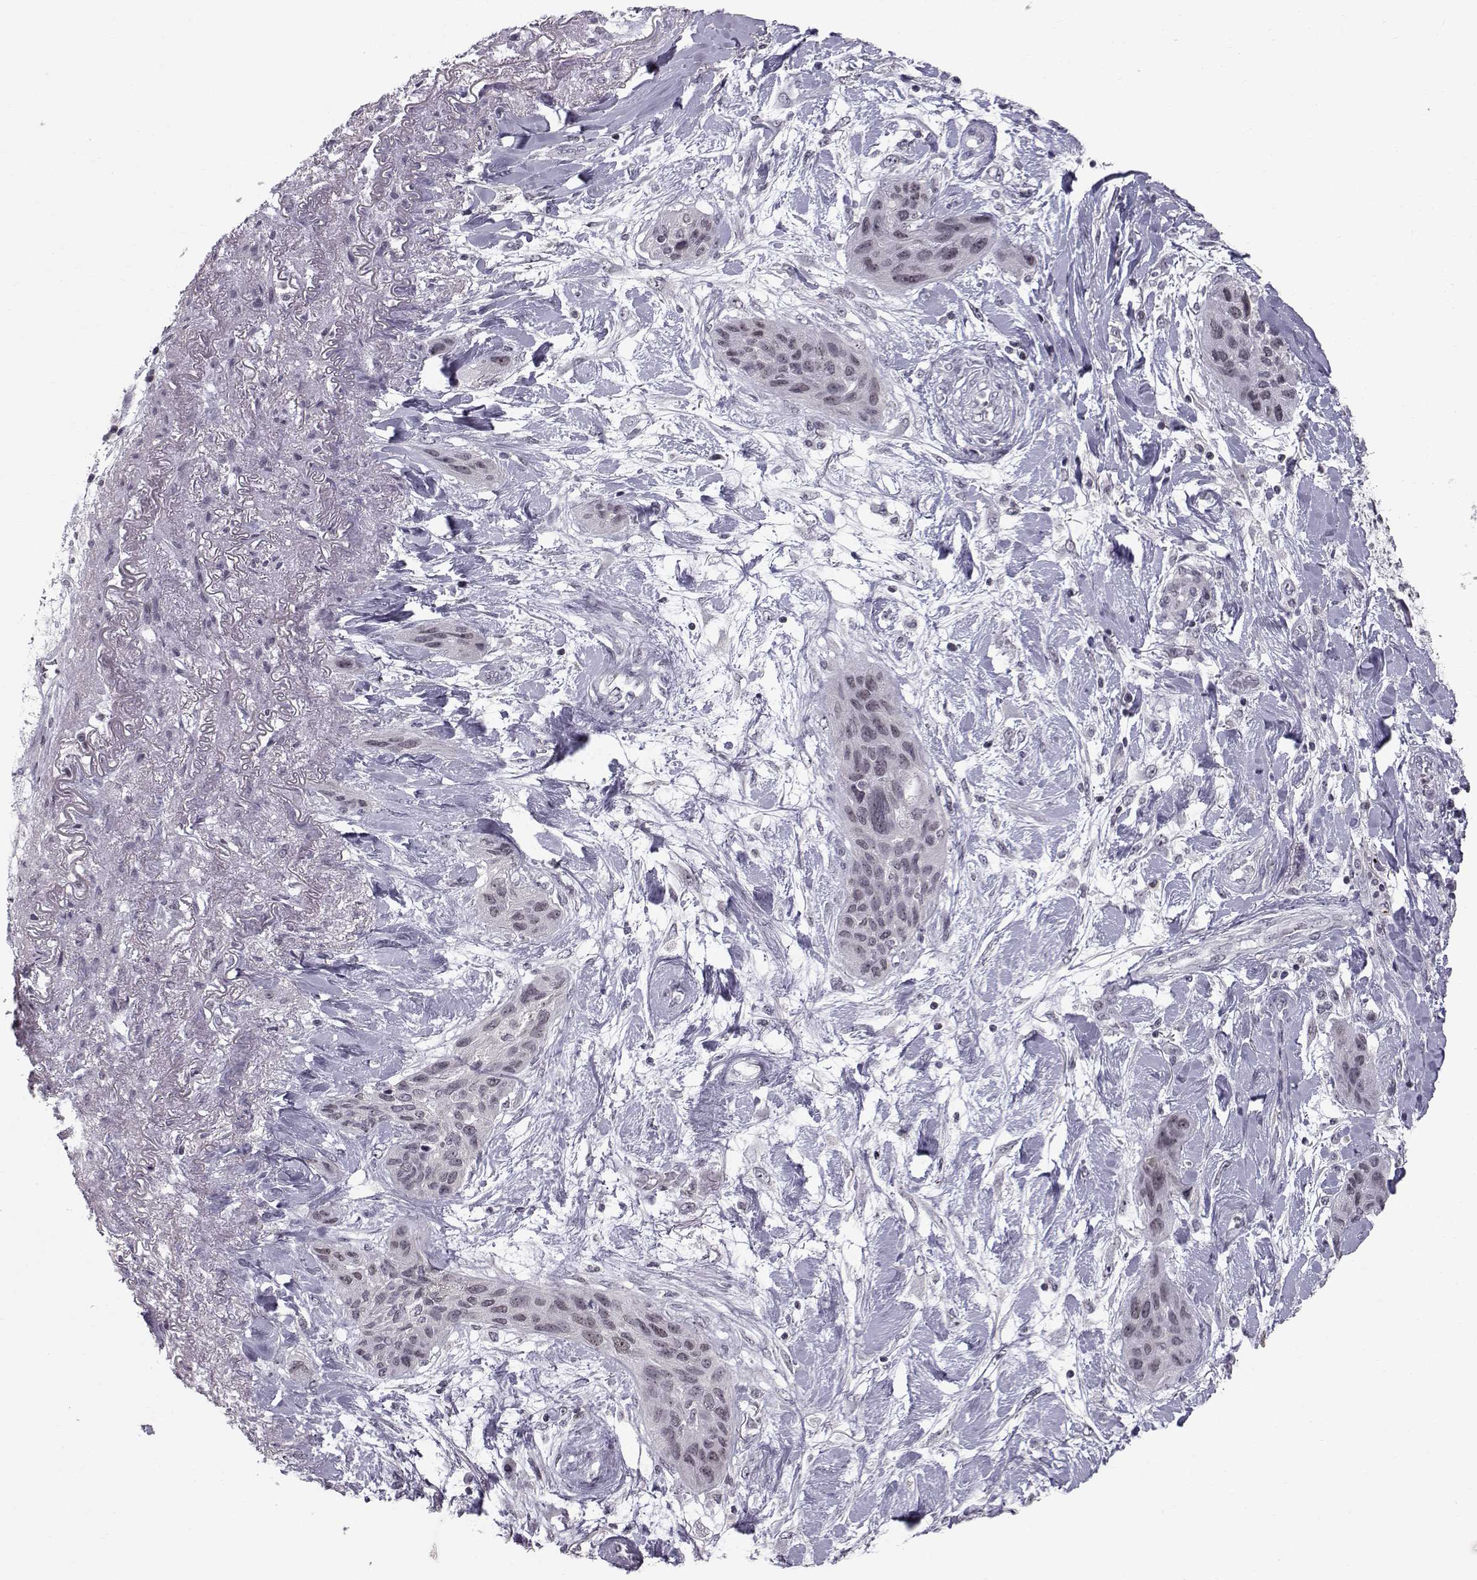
{"staining": {"intensity": "negative", "quantity": "none", "location": "none"}, "tissue": "lung cancer", "cell_type": "Tumor cells", "image_type": "cancer", "snomed": [{"axis": "morphology", "description": "Squamous cell carcinoma, NOS"}, {"axis": "topography", "description": "Lung"}], "caption": "Histopathology image shows no significant protein positivity in tumor cells of lung cancer.", "gene": "MARCHF4", "patient": {"sex": "female", "age": 70}}